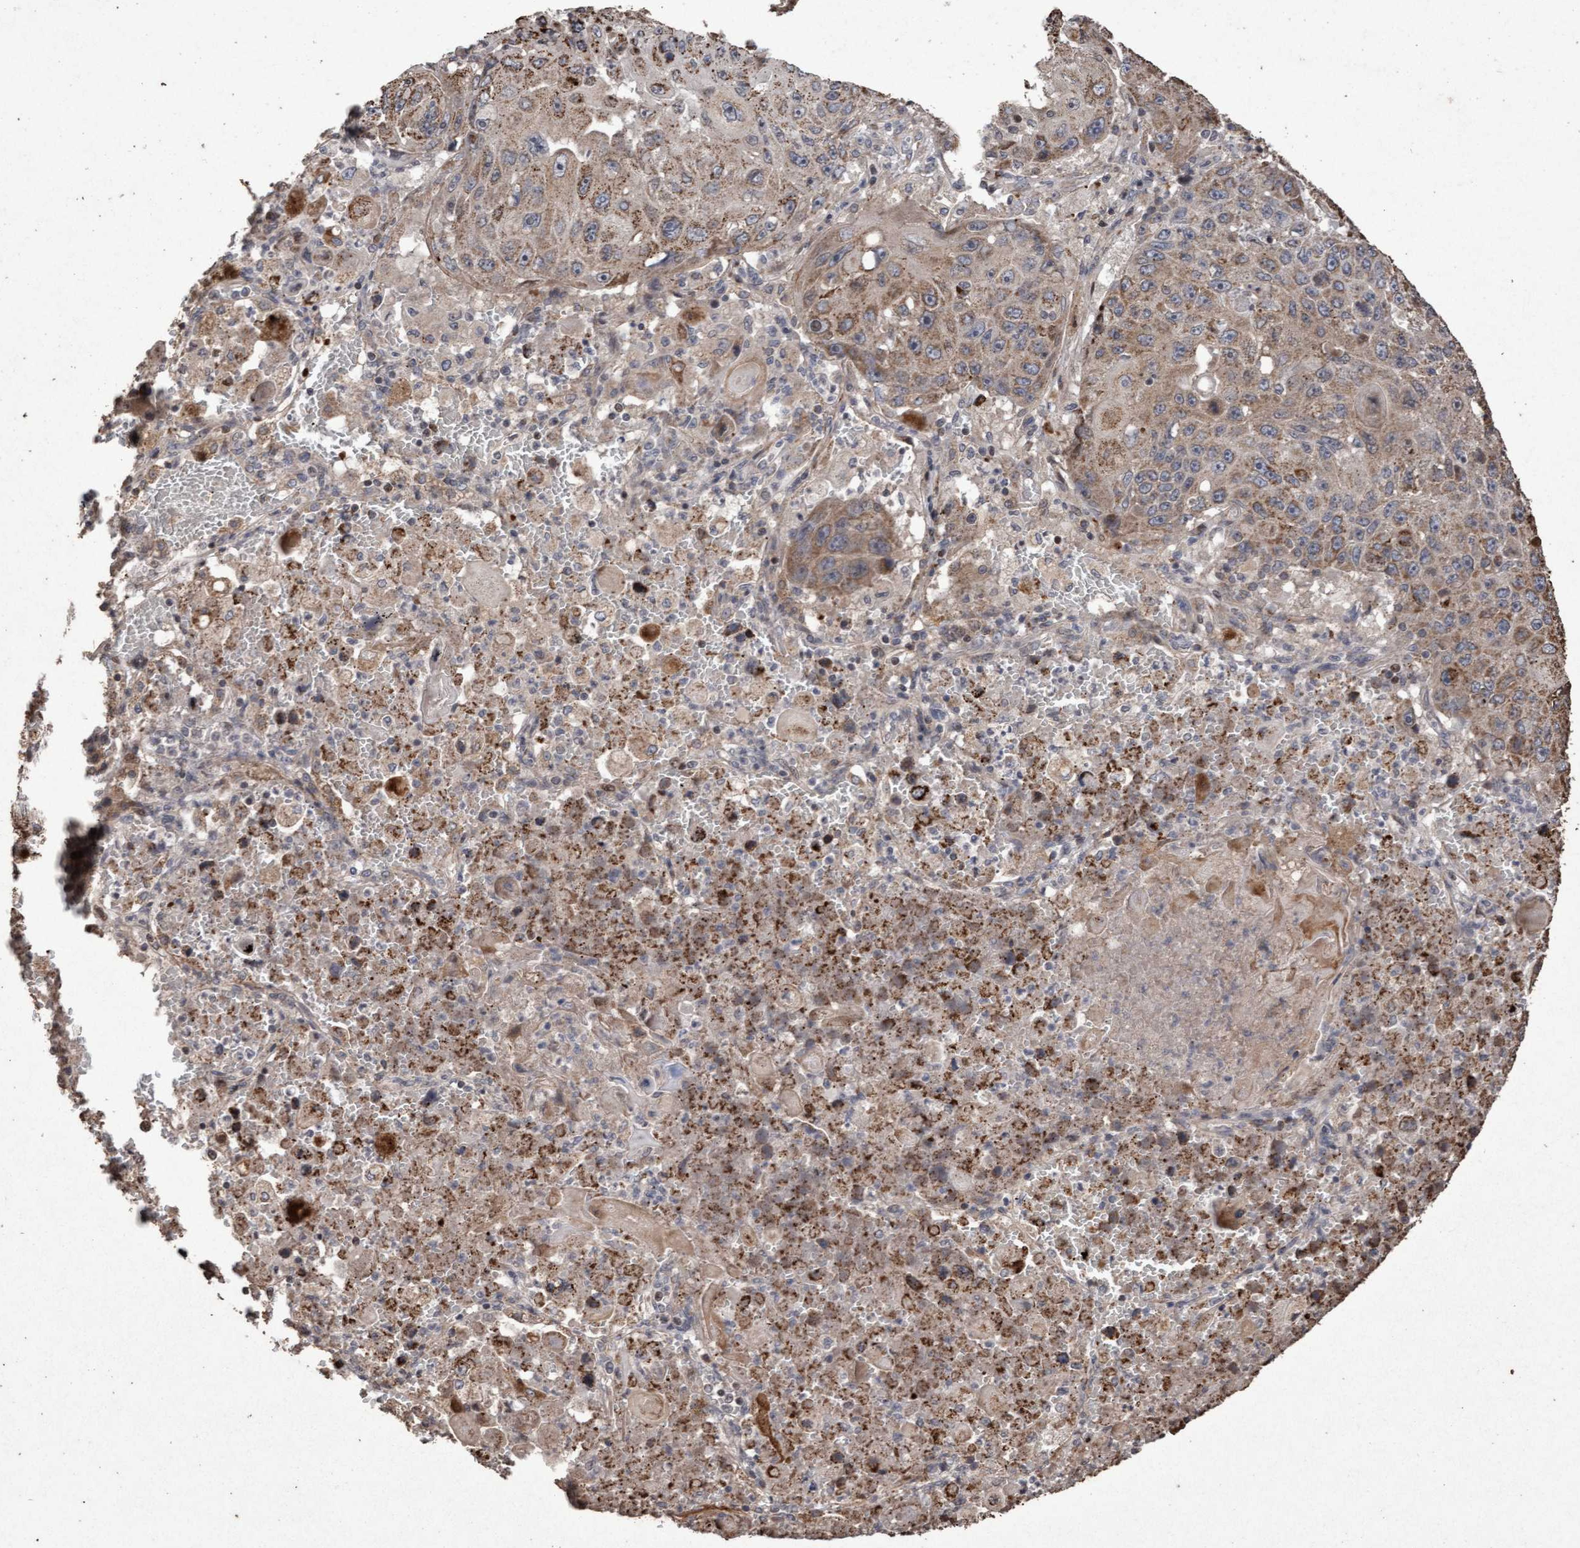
{"staining": {"intensity": "weak", "quantity": ">75%", "location": "cytoplasmic/membranous"}, "tissue": "lung cancer", "cell_type": "Tumor cells", "image_type": "cancer", "snomed": [{"axis": "morphology", "description": "Squamous cell carcinoma, NOS"}, {"axis": "topography", "description": "Lung"}], "caption": "The photomicrograph shows staining of squamous cell carcinoma (lung), revealing weak cytoplasmic/membranous protein positivity (brown color) within tumor cells.", "gene": "OSBP2", "patient": {"sex": "male", "age": 61}}